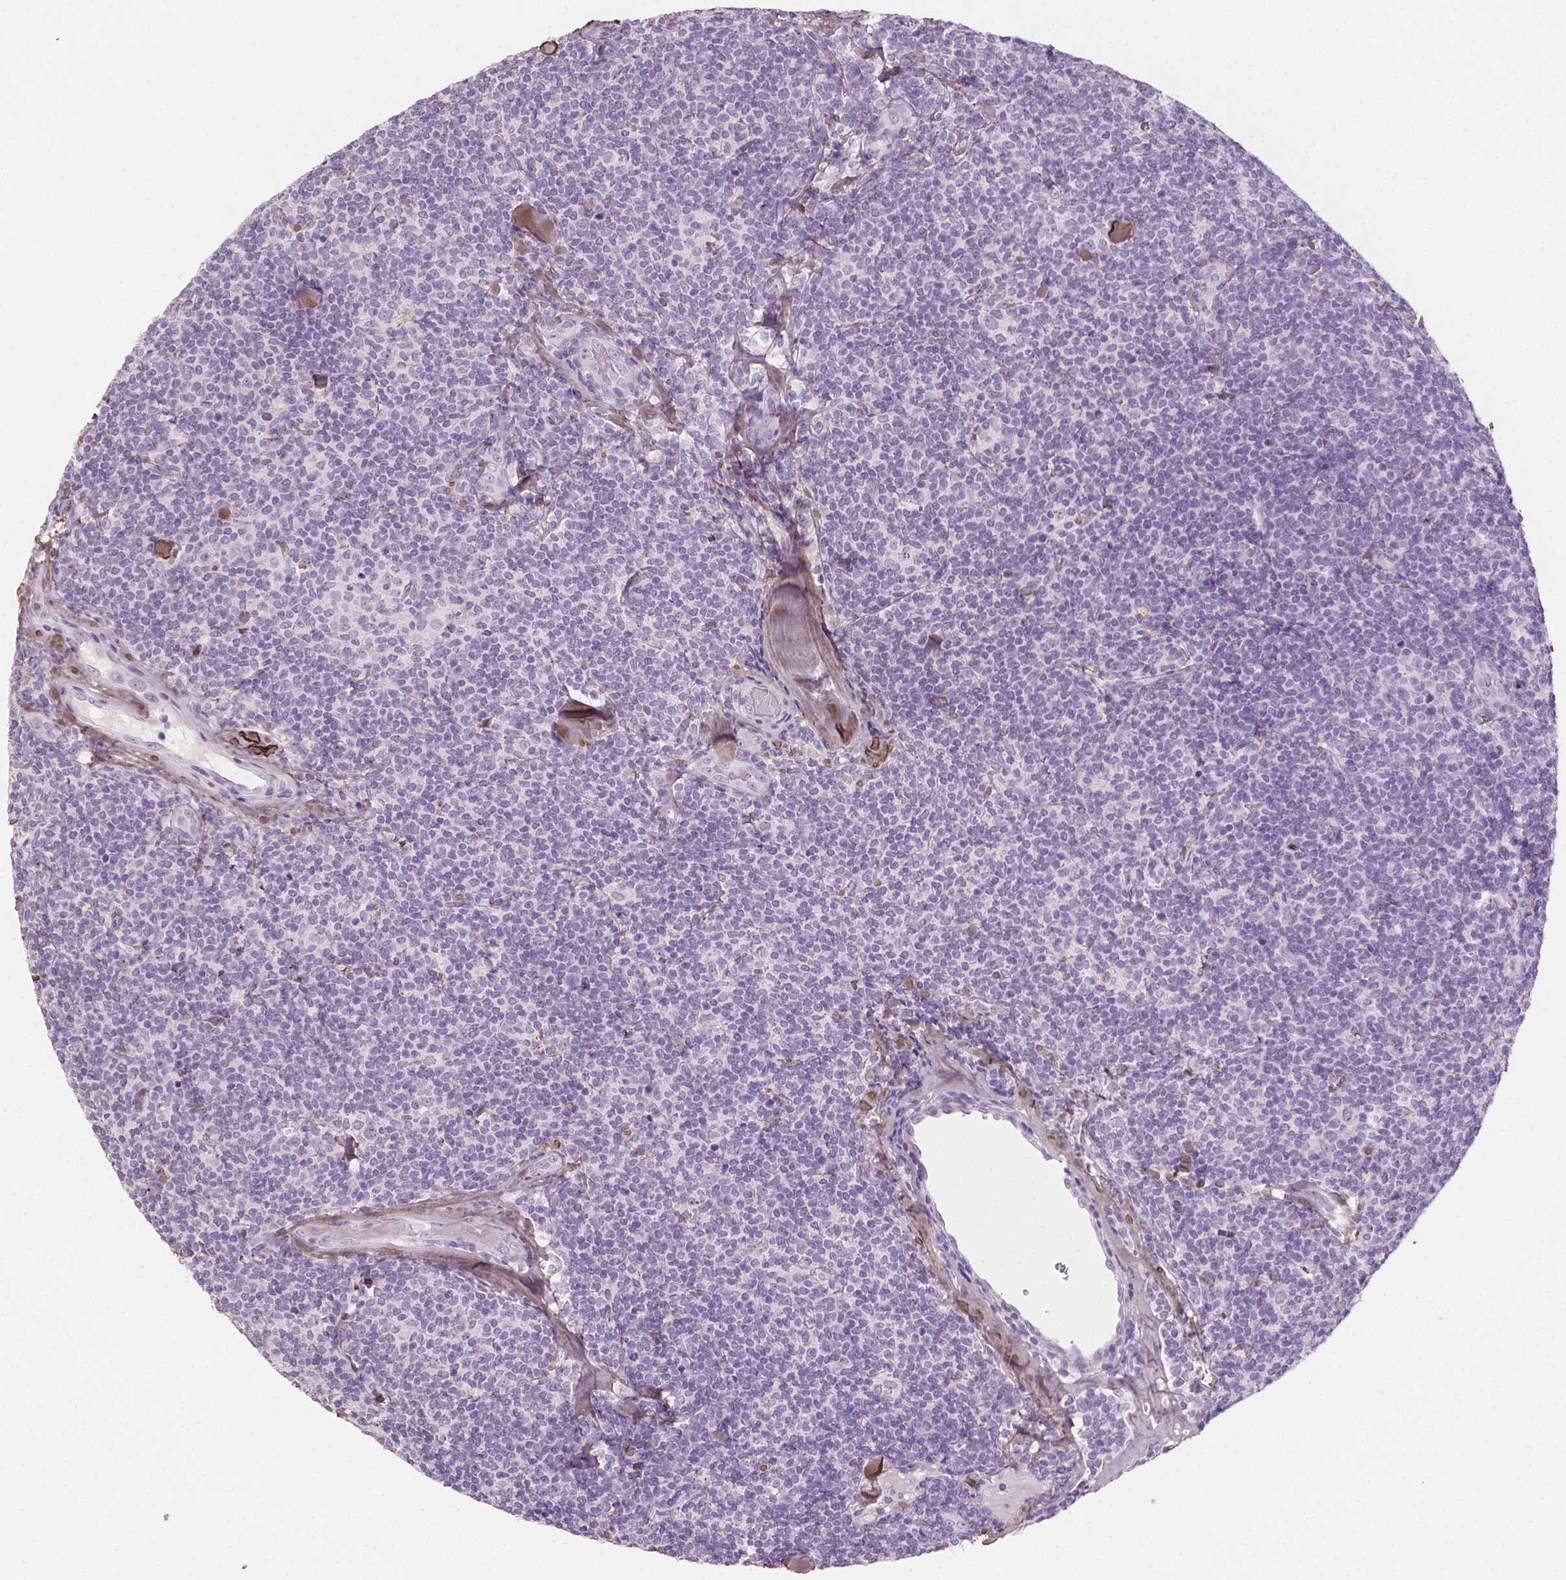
{"staining": {"intensity": "negative", "quantity": "none", "location": "none"}, "tissue": "lymphoma", "cell_type": "Tumor cells", "image_type": "cancer", "snomed": [{"axis": "morphology", "description": "Malignant lymphoma, non-Hodgkin's type, Low grade"}, {"axis": "topography", "description": "Lymph node"}], "caption": "The photomicrograph demonstrates no significant expression in tumor cells of low-grade malignant lymphoma, non-Hodgkin's type. (Brightfield microscopy of DAB (3,3'-diaminobenzidine) immunohistochemistry at high magnification).", "gene": "DLG2", "patient": {"sex": "female", "age": 56}}